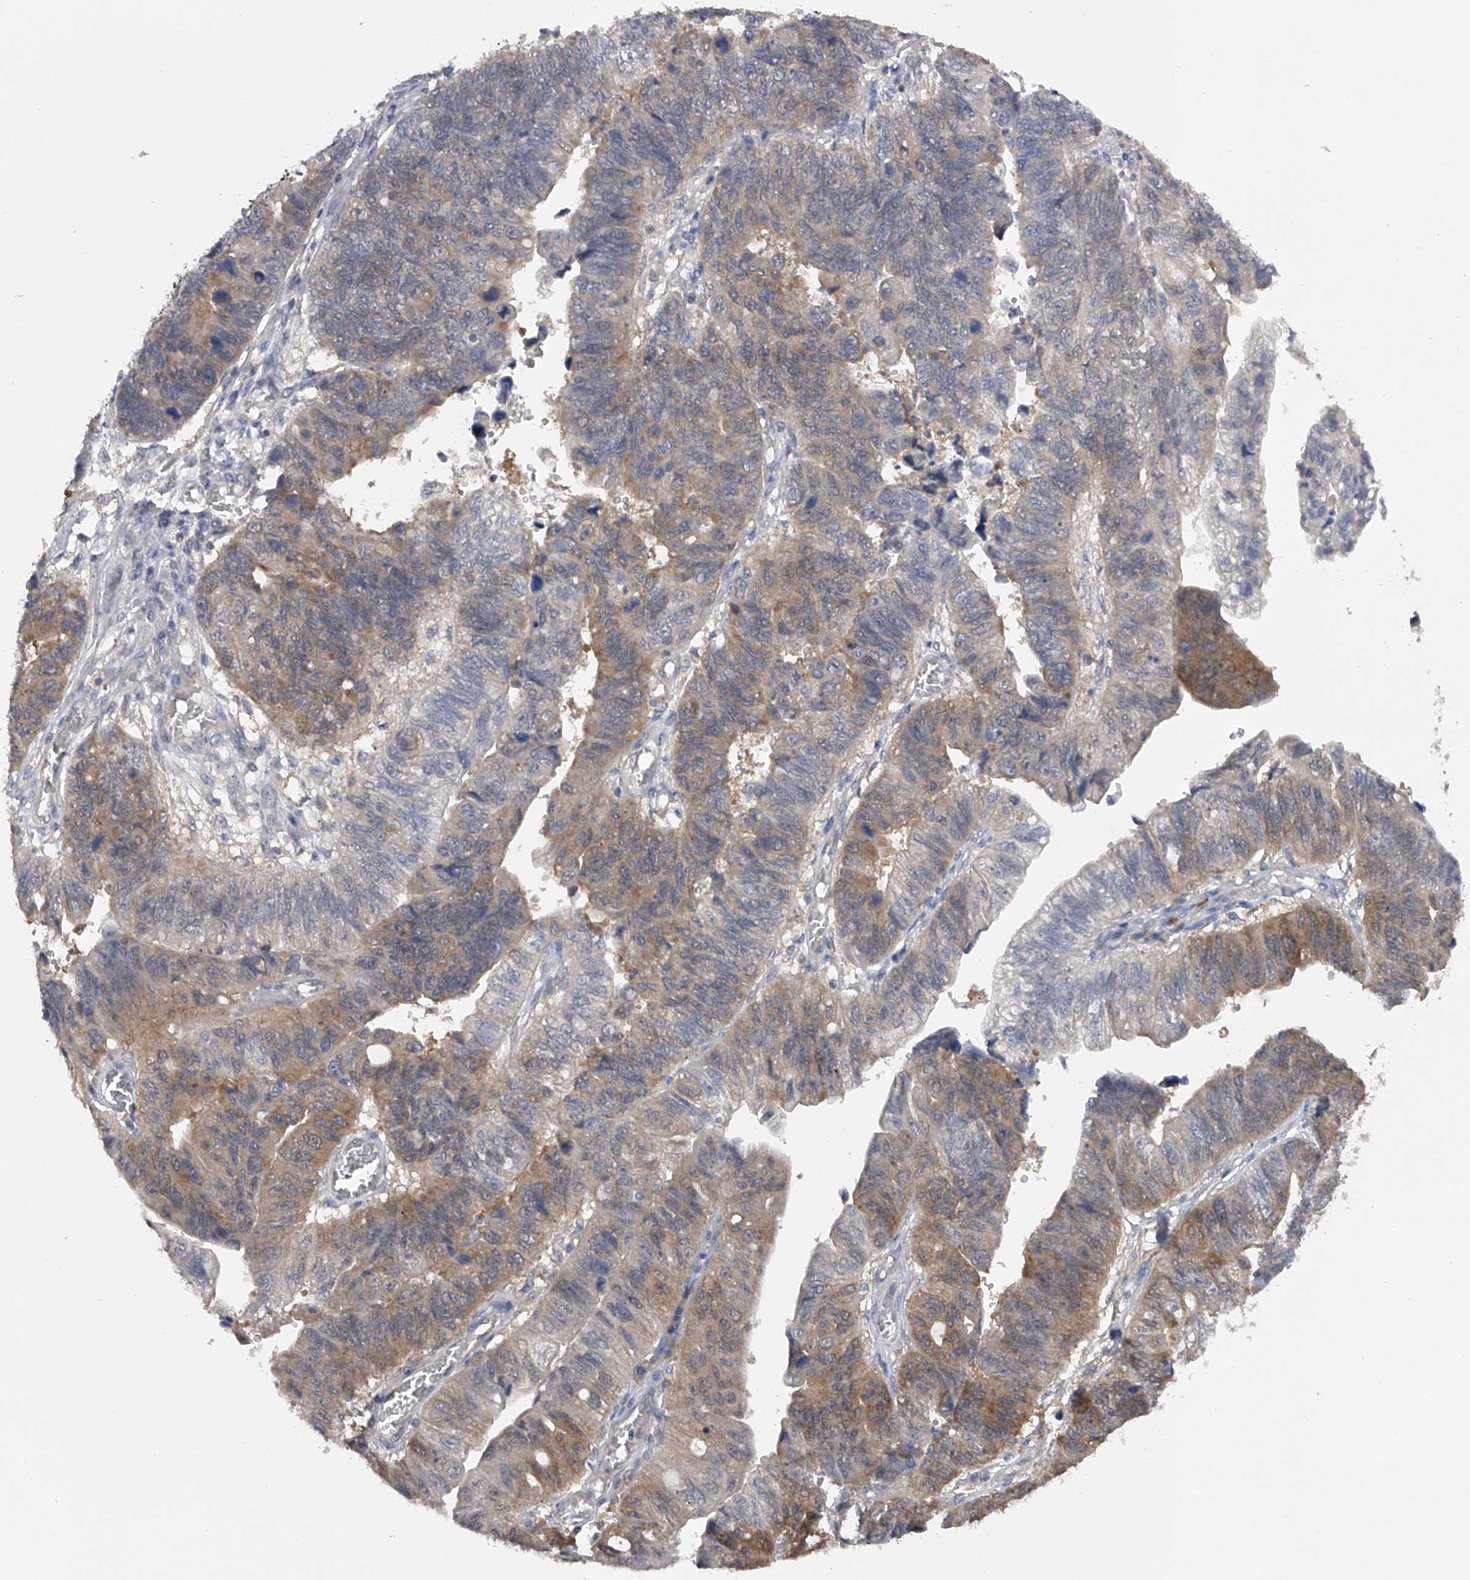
{"staining": {"intensity": "weak", "quantity": "25%-75%", "location": "cytoplasmic/membranous"}, "tissue": "stomach cancer", "cell_type": "Tumor cells", "image_type": "cancer", "snomed": [{"axis": "morphology", "description": "Adenocarcinoma, NOS"}, {"axis": "topography", "description": "Stomach"}], "caption": "Immunohistochemistry (IHC) (DAB) staining of human stomach cancer reveals weak cytoplasmic/membranous protein staining in approximately 25%-75% of tumor cells. (DAB IHC, brown staining for protein, blue staining for nuclei).", "gene": "CFAP298", "patient": {"sex": "male", "age": 59}}